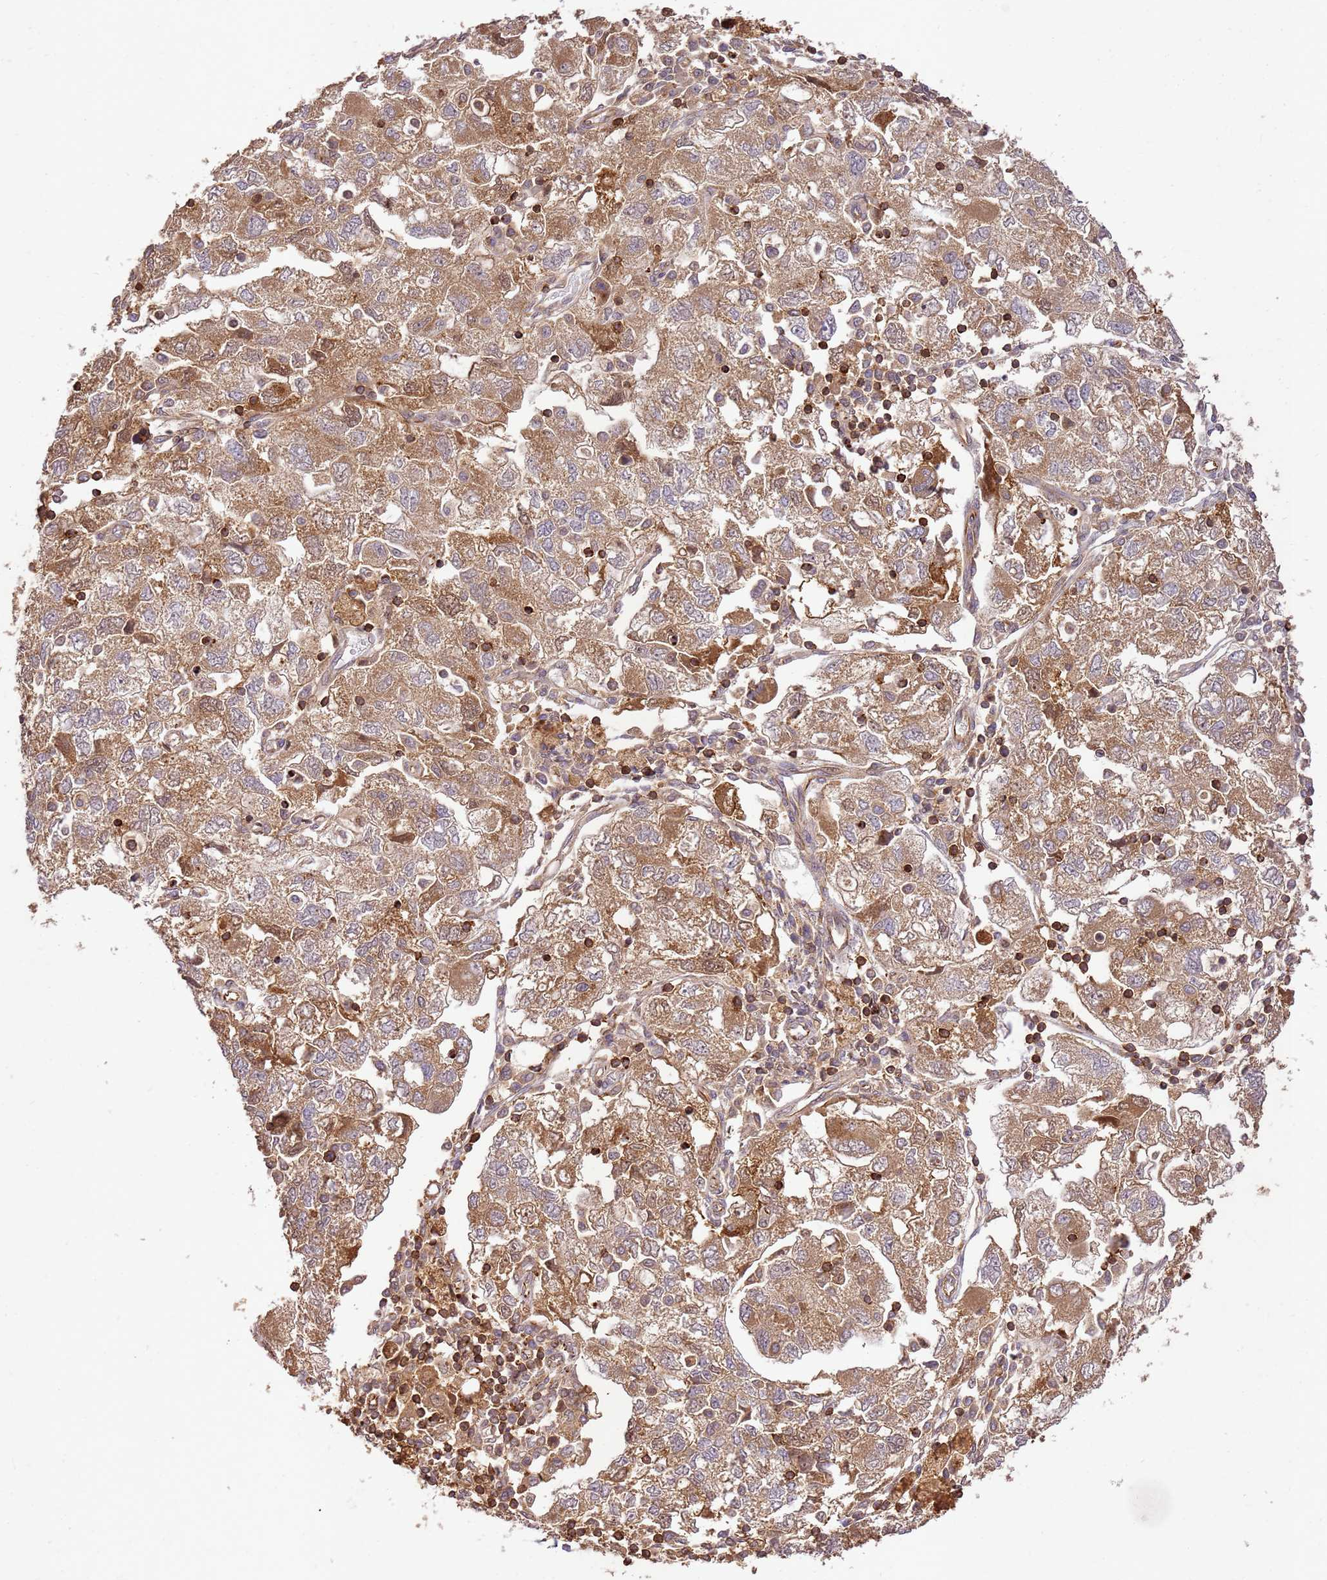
{"staining": {"intensity": "moderate", "quantity": ">75%", "location": "cytoplasmic/membranous"}, "tissue": "ovarian cancer", "cell_type": "Tumor cells", "image_type": "cancer", "snomed": [{"axis": "morphology", "description": "Carcinoma, NOS"}, {"axis": "morphology", "description": "Cystadenocarcinoma, serous, NOS"}, {"axis": "topography", "description": "Ovary"}], "caption": "This is a histology image of immunohistochemistry staining of ovarian cancer, which shows moderate positivity in the cytoplasmic/membranous of tumor cells.", "gene": "KATNAL2", "patient": {"sex": "female", "age": 69}}